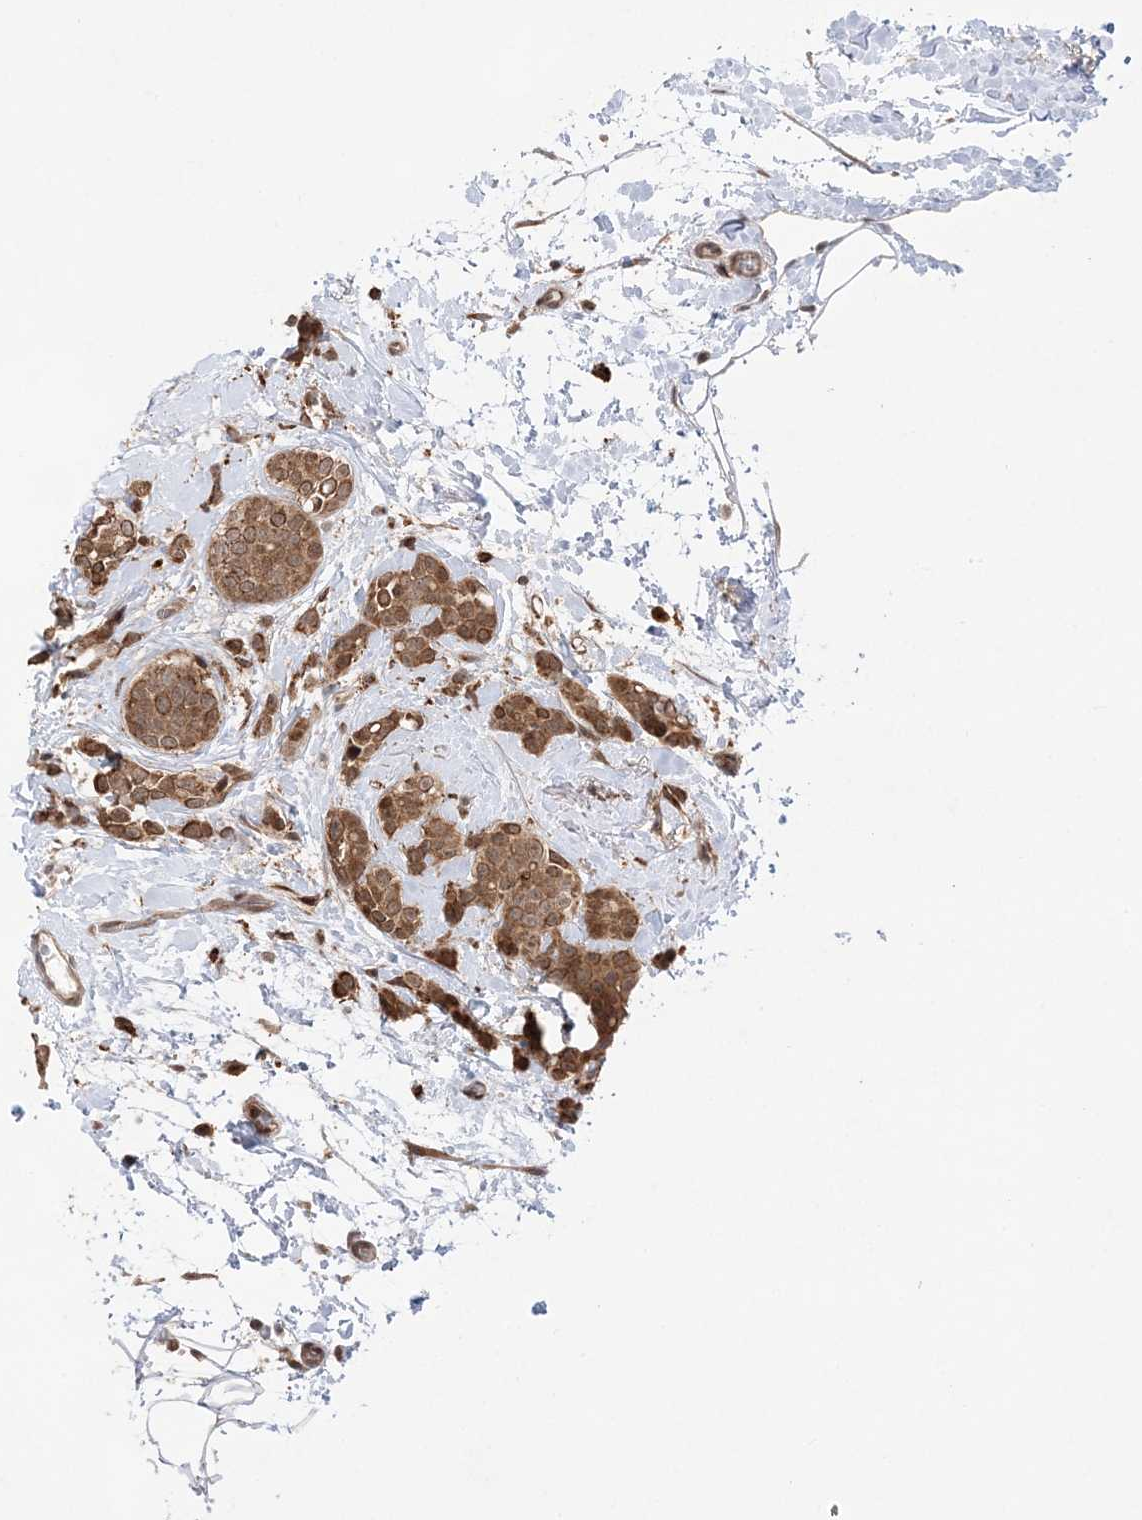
{"staining": {"intensity": "moderate", "quantity": ">75%", "location": "cytoplasmic/membranous"}, "tissue": "breast cancer", "cell_type": "Tumor cells", "image_type": "cancer", "snomed": [{"axis": "morphology", "description": "Lobular carcinoma, in situ"}, {"axis": "morphology", "description": "Lobular carcinoma"}, {"axis": "topography", "description": "Breast"}], "caption": "Breast lobular carcinoma in situ tissue reveals moderate cytoplasmic/membranous staining in about >75% of tumor cells, visualized by immunohistochemistry.", "gene": "ANAPC15", "patient": {"sex": "female", "age": 41}}